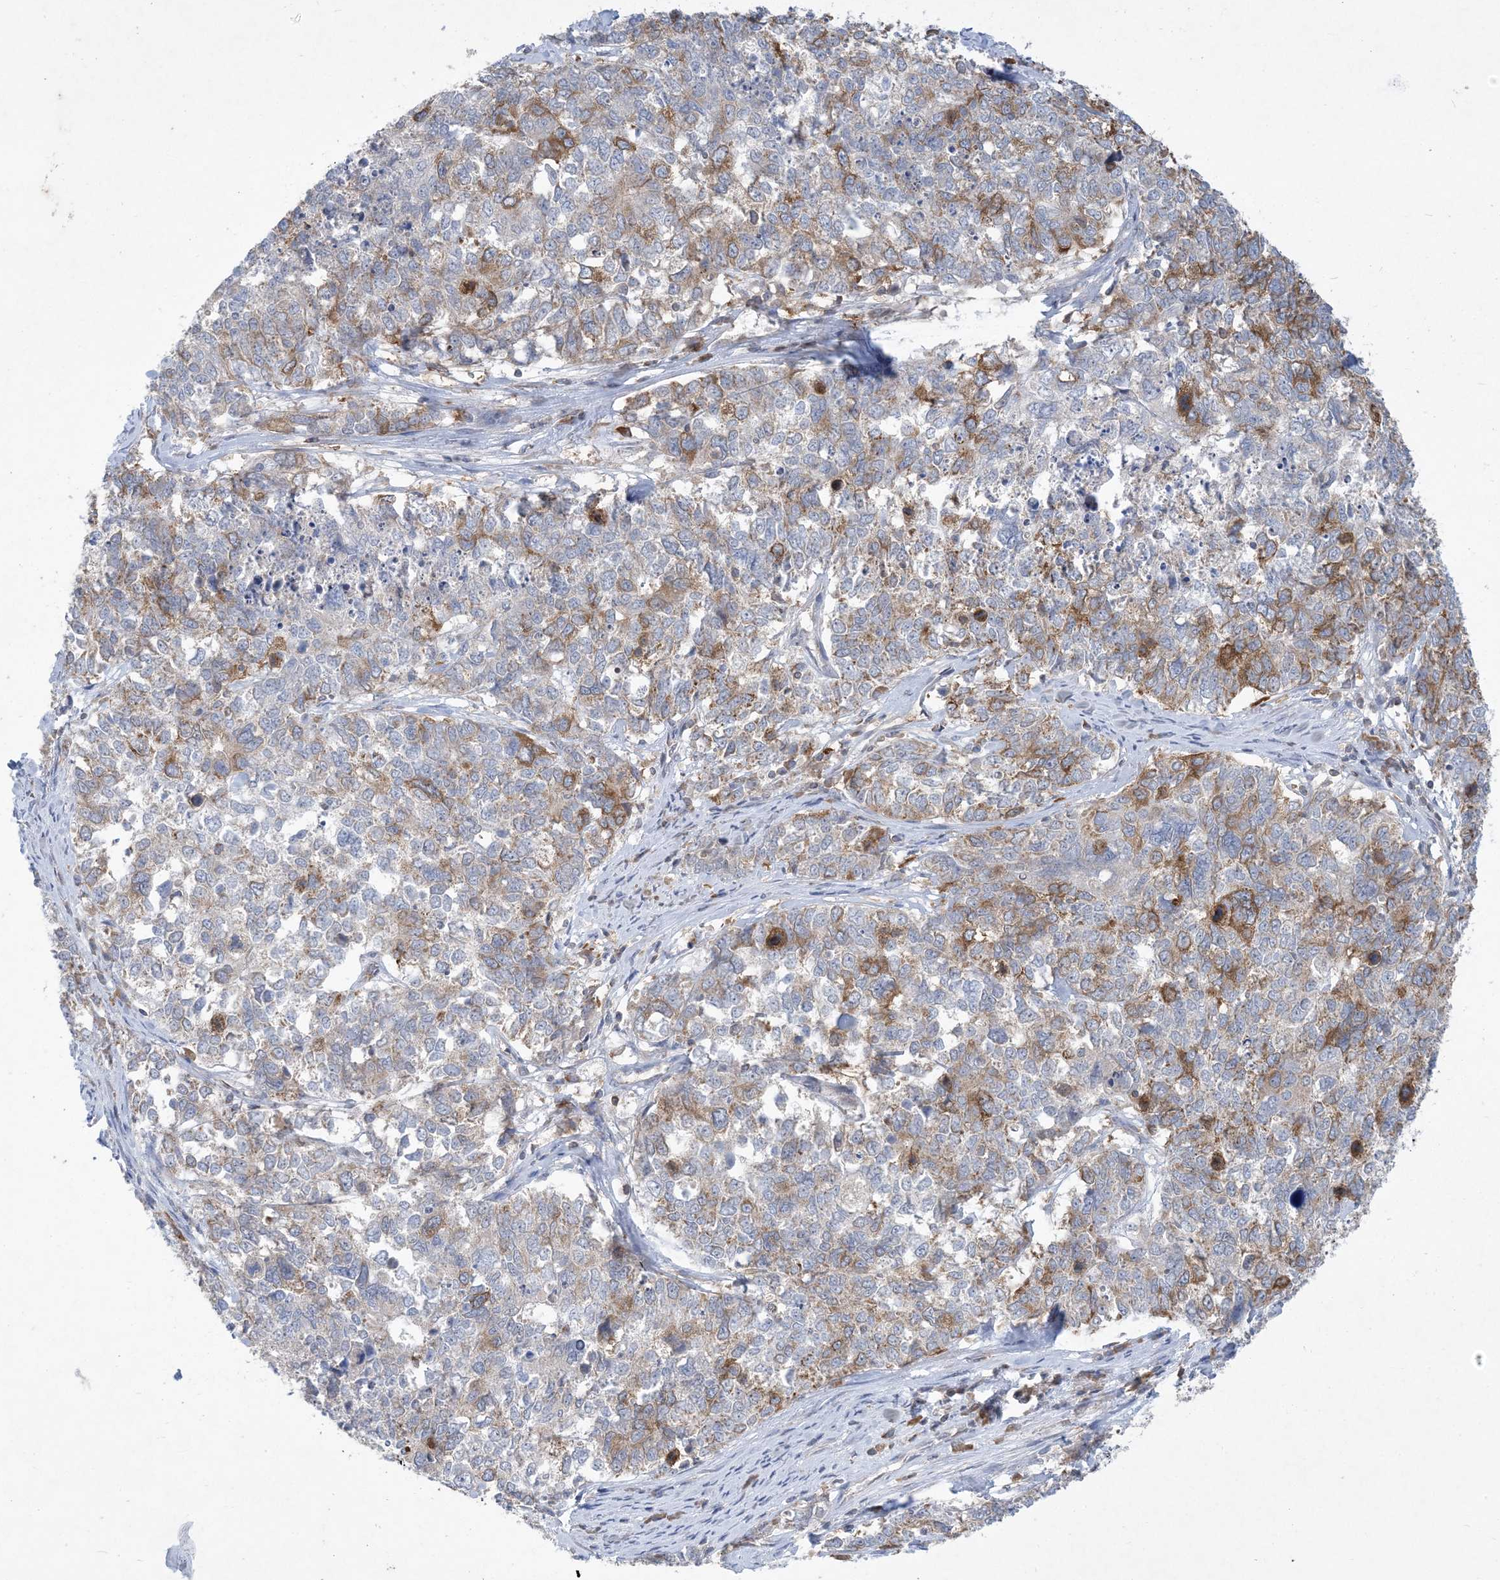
{"staining": {"intensity": "moderate", "quantity": "<25%", "location": "cytoplasmic/membranous"}, "tissue": "cervical cancer", "cell_type": "Tumor cells", "image_type": "cancer", "snomed": [{"axis": "morphology", "description": "Squamous cell carcinoma, NOS"}, {"axis": "topography", "description": "Cervix"}], "caption": "IHC of human cervical cancer (squamous cell carcinoma) demonstrates low levels of moderate cytoplasmic/membranous positivity in approximately <25% of tumor cells.", "gene": "AOC1", "patient": {"sex": "female", "age": 63}}